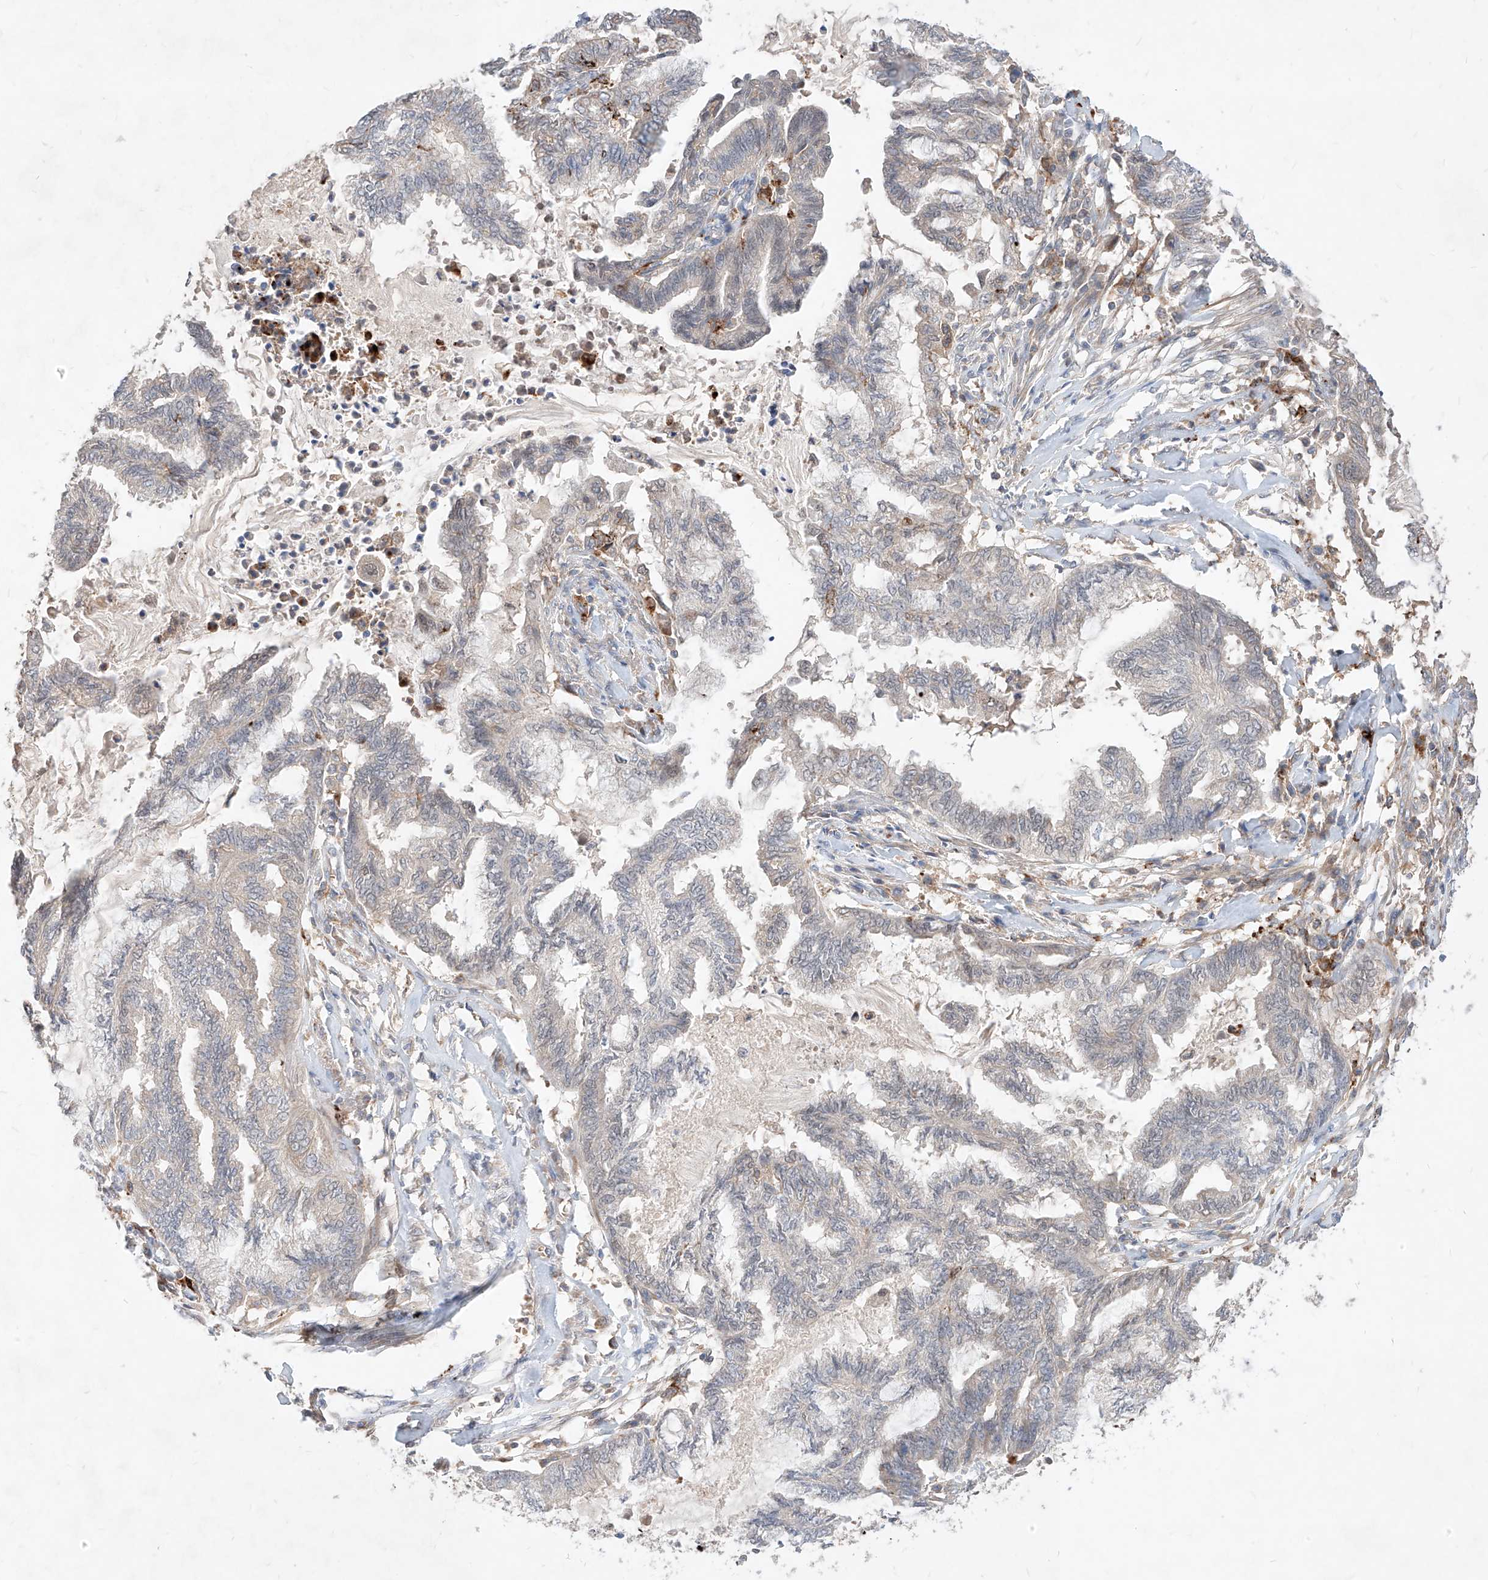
{"staining": {"intensity": "negative", "quantity": "none", "location": "none"}, "tissue": "endometrial cancer", "cell_type": "Tumor cells", "image_type": "cancer", "snomed": [{"axis": "morphology", "description": "Adenocarcinoma, NOS"}, {"axis": "topography", "description": "Endometrium"}], "caption": "A histopathology image of human endometrial cancer (adenocarcinoma) is negative for staining in tumor cells.", "gene": "TSNAX", "patient": {"sex": "female", "age": 86}}